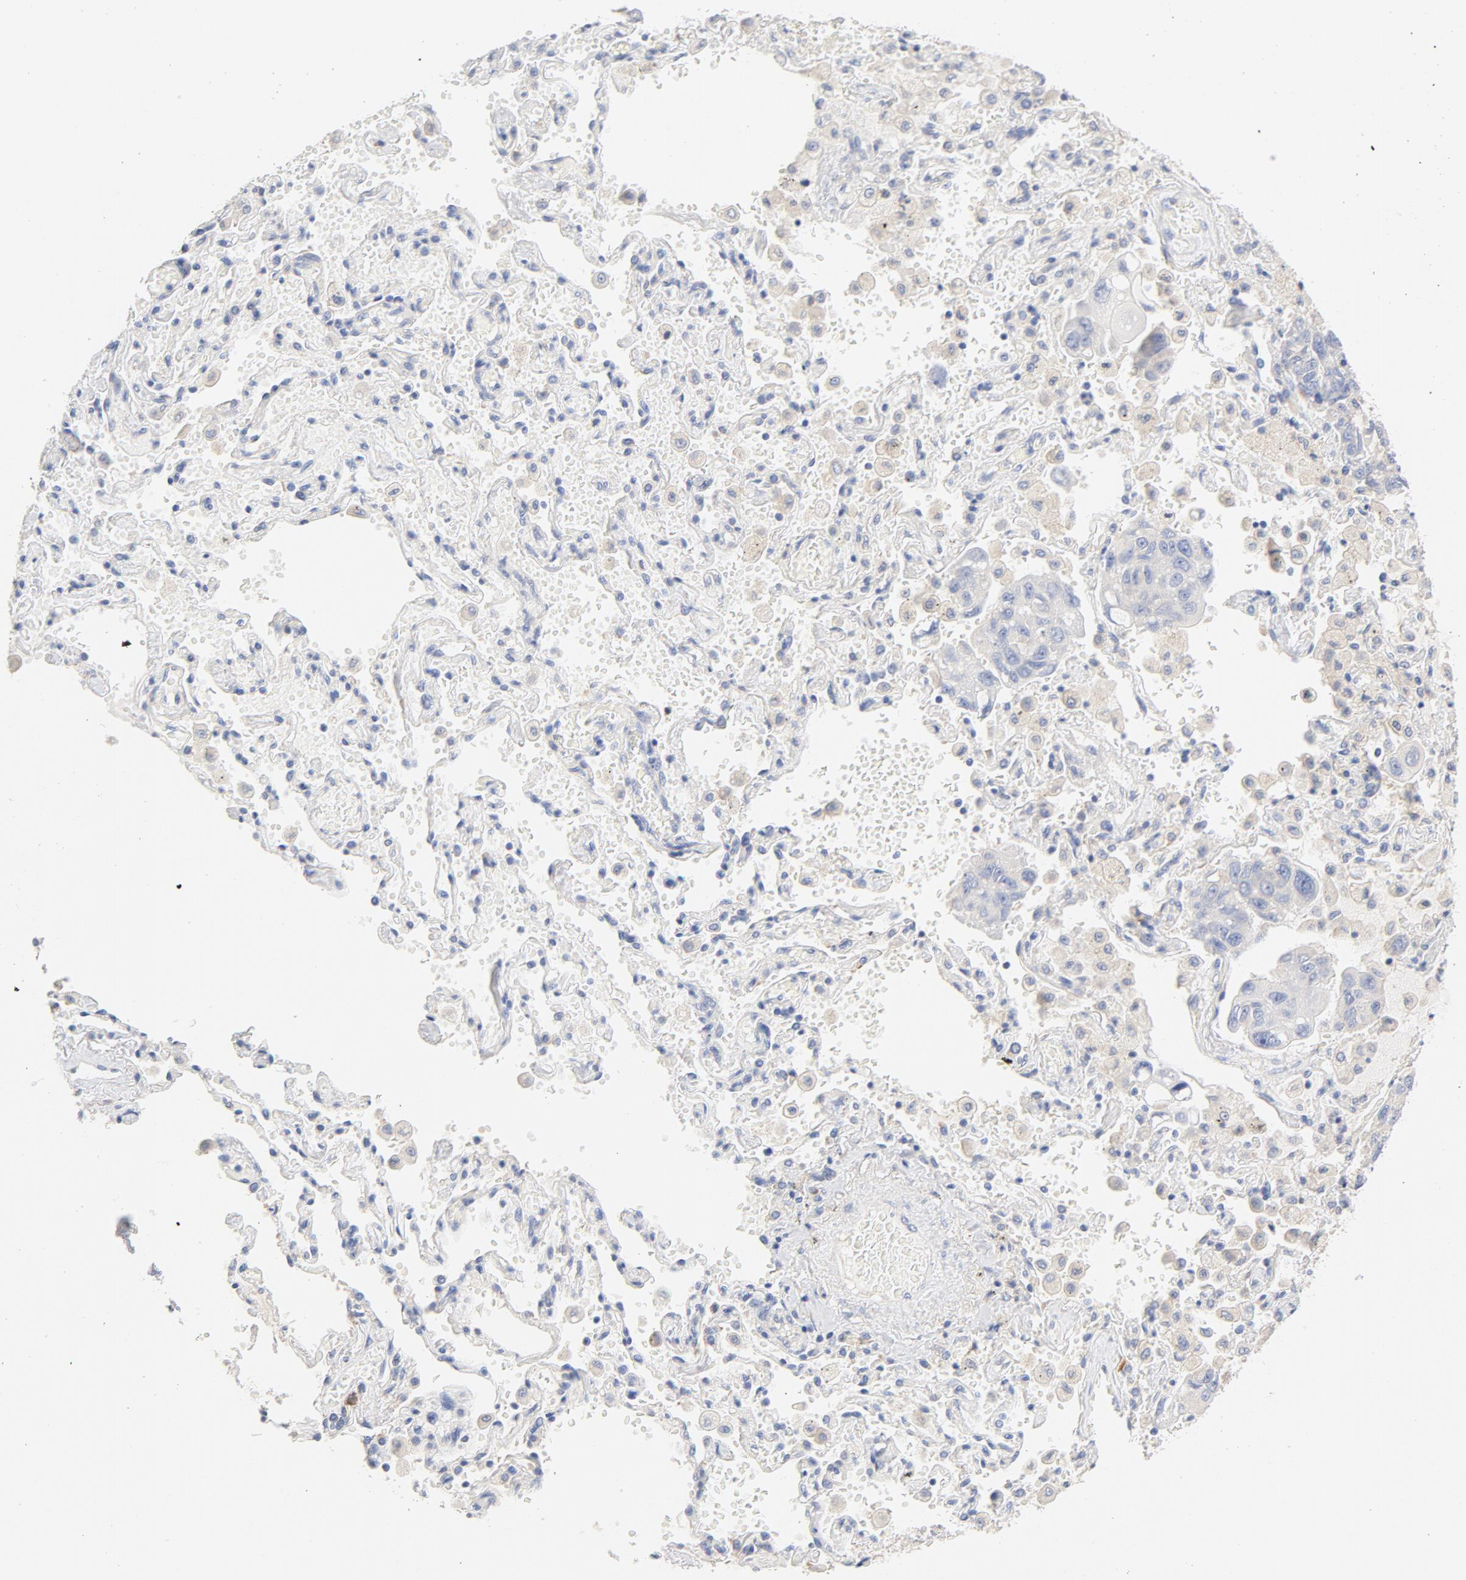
{"staining": {"intensity": "weak", "quantity": "<25%", "location": "cytoplasmic/membranous"}, "tissue": "lung cancer", "cell_type": "Tumor cells", "image_type": "cancer", "snomed": [{"axis": "morphology", "description": "Adenocarcinoma, NOS"}, {"axis": "topography", "description": "Lung"}], "caption": "This is an immunohistochemistry histopathology image of human lung cancer (adenocarcinoma). There is no expression in tumor cells.", "gene": "TLR4", "patient": {"sex": "male", "age": 64}}